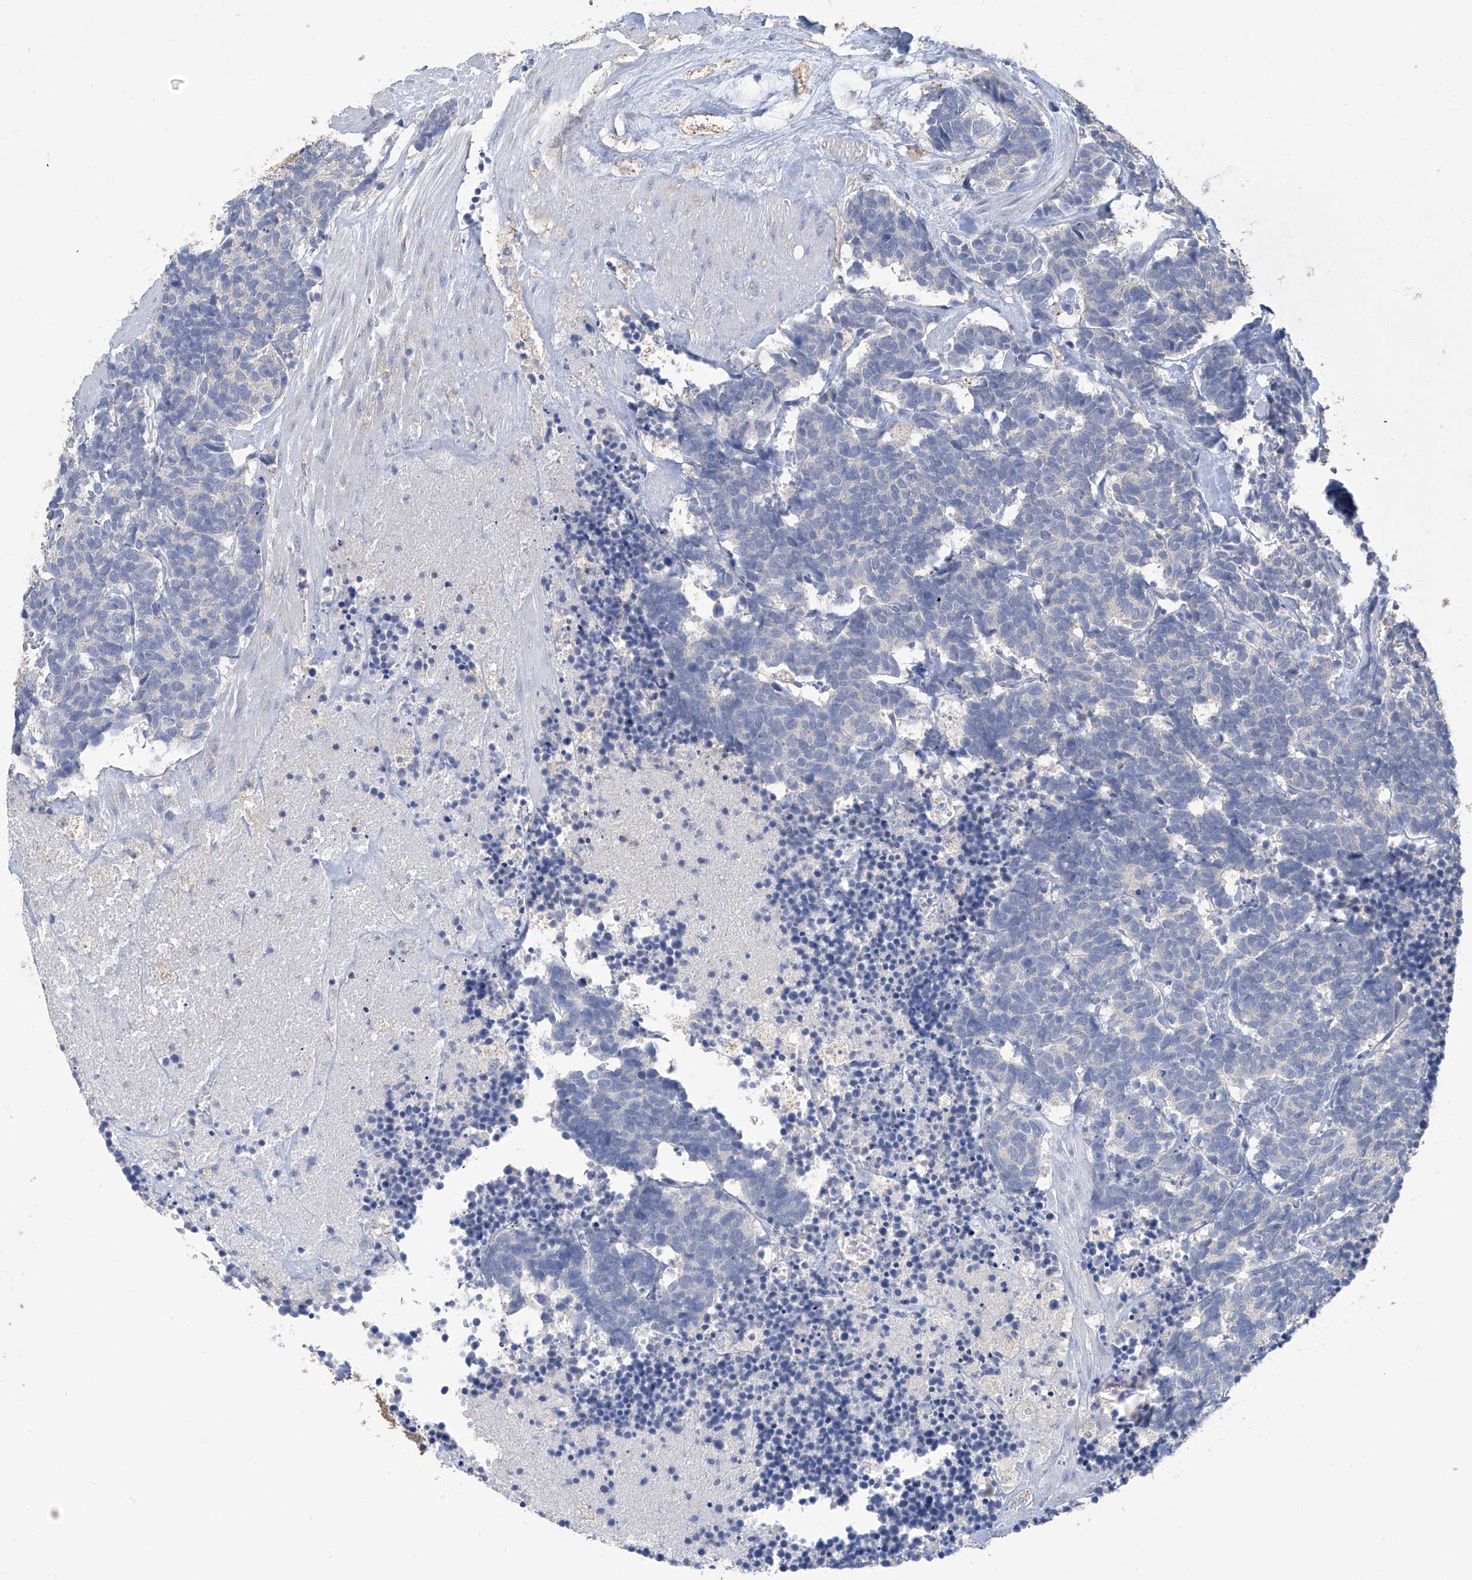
{"staining": {"intensity": "negative", "quantity": "none", "location": "none"}, "tissue": "carcinoid", "cell_type": "Tumor cells", "image_type": "cancer", "snomed": [{"axis": "morphology", "description": "Carcinoma, NOS"}, {"axis": "morphology", "description": "Carcinoid, malignant, NOS"}, {"axis": "topography", "description": "Urinary bladder"}], "caption": "Carcinoid was stained to show a protein in brown. There is no significant staining in tumor cells.", "gene": "OGT", "patient": {"sex": "male", "age": 57}}